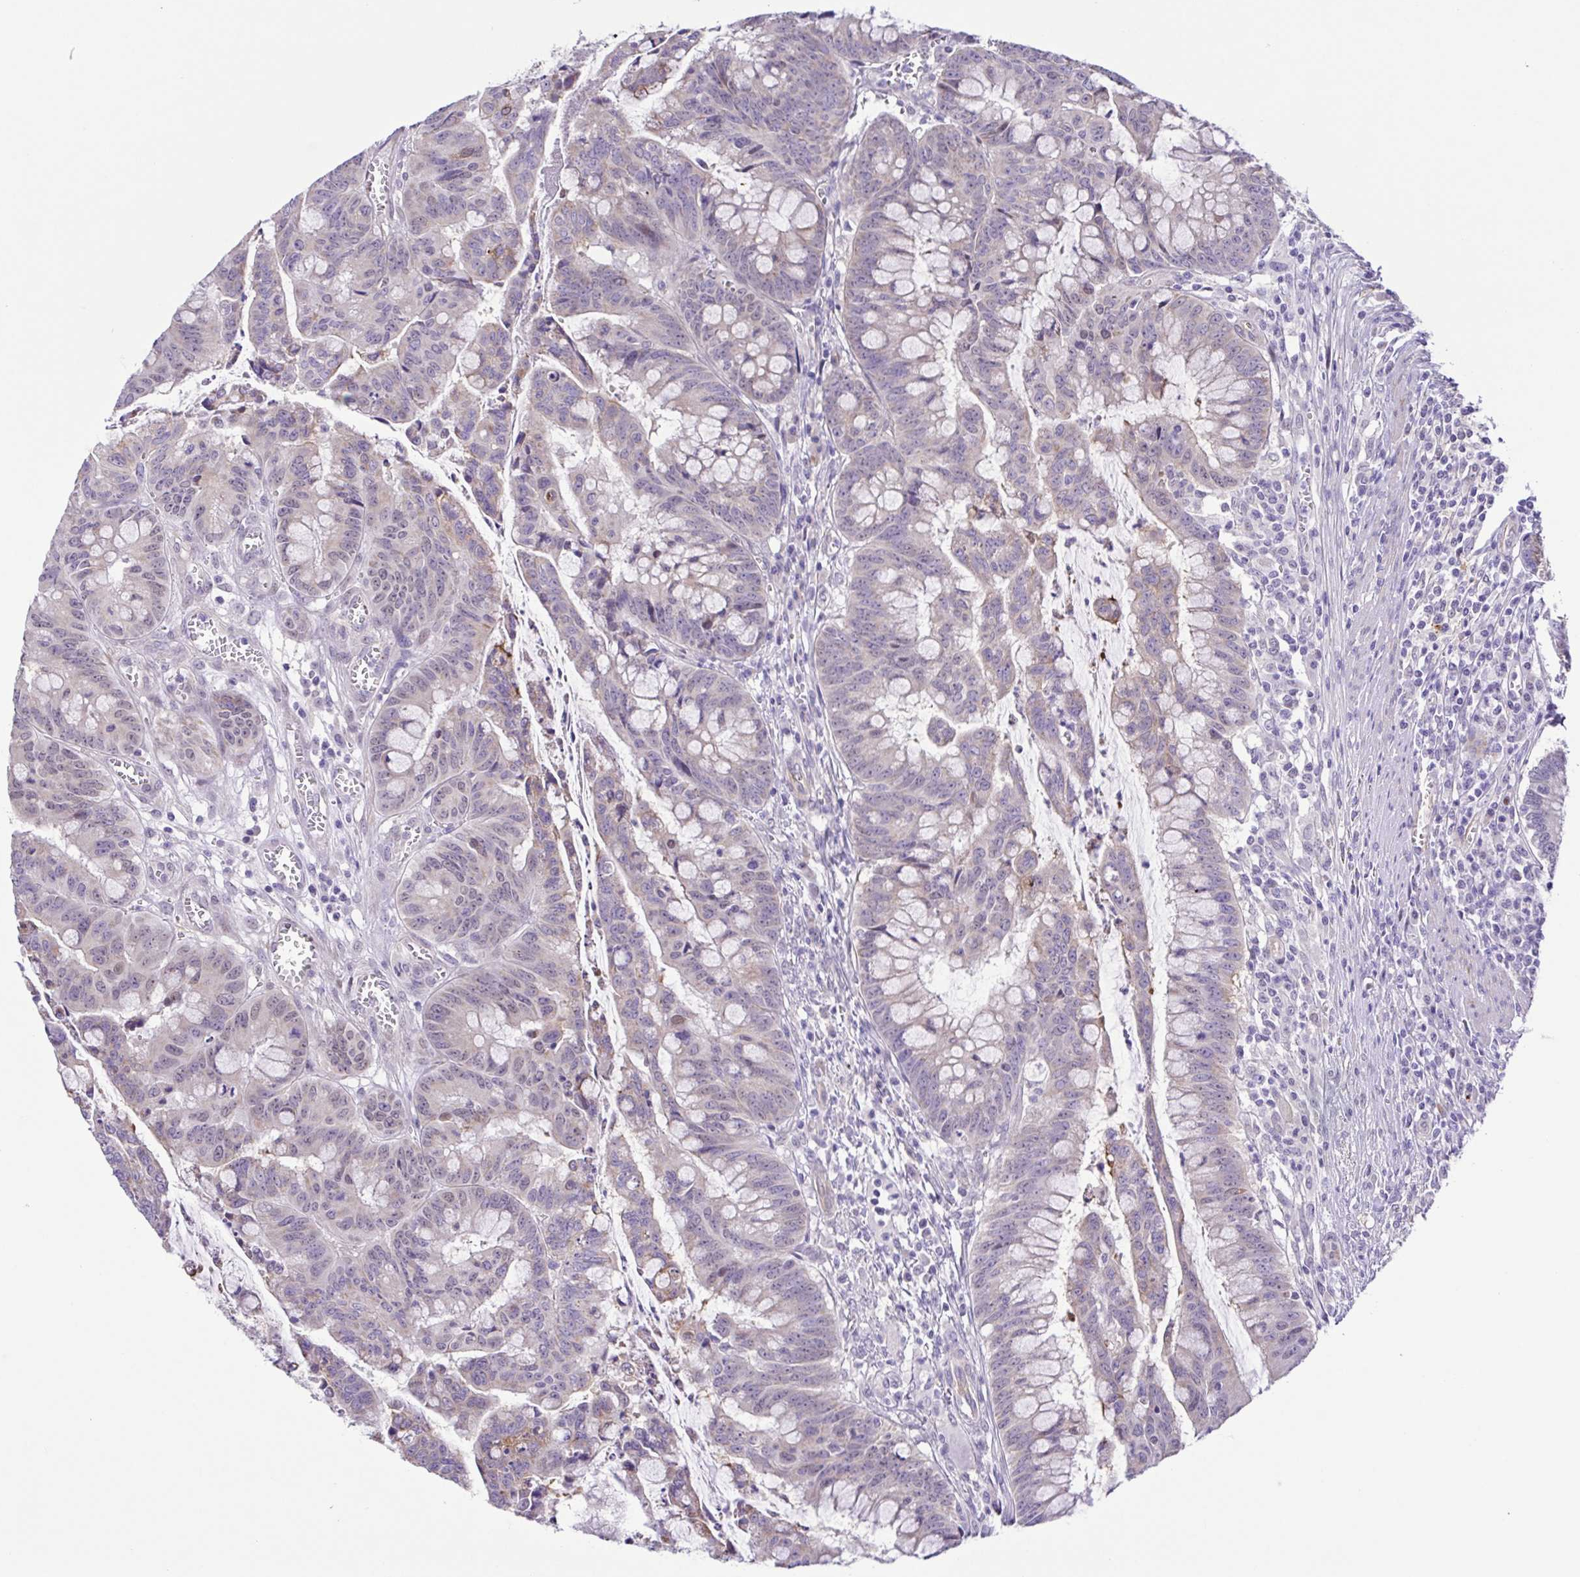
{"staining": {"intensity": "moderate", "quantity": "<25%", "location": "cytoplasmic/membranous"}, "tissue": "colorectal cancer", "cell_type": "Tumor cells", "image_type": "cancer", "snomed": [{"axis": "morphology", "description": "Adenocarcinoma, NOS"}, {"axis": "topography", "description": "Colon"}], "caption": "An image of human colorectal cancer (adenocarcinoma) stained for a protein exhibits moderate cytoplasmic/membranous brown staining in tumor cells.", "gene": "DCLK2", "patient": {"sex": "male", "age": 62}}